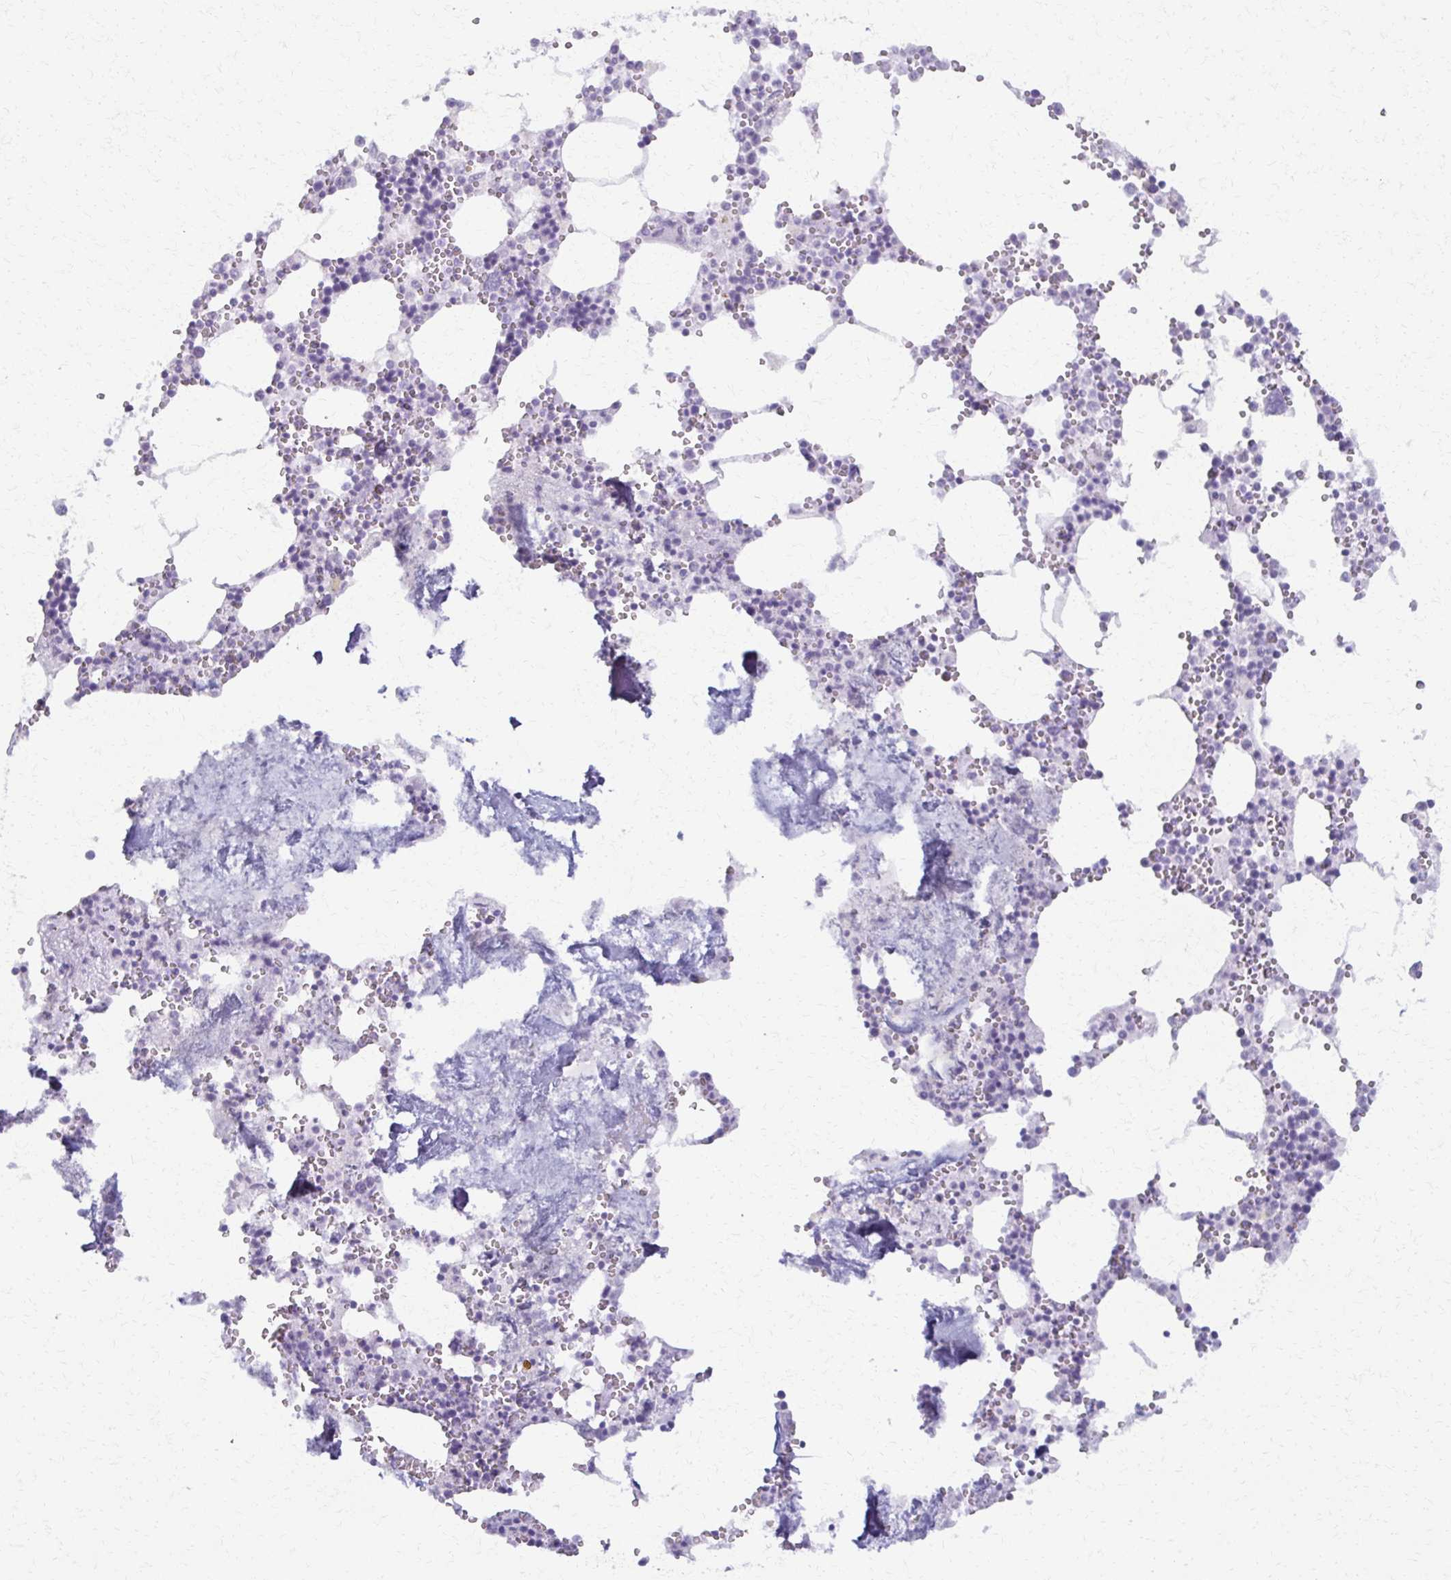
{"staining": {"intensity": "negative", "quantity": "none", "location": "none"}, "tissue": "bone marrow", "cell_type": "Hematopoietic cells", "image_type": "normal", "snomed": [{"axis": "morphology", "description": "Normal tissue, NOS"}, {"axis": "topography", "description": "Bone marrow"}], "caption": "Histopathology image shows no significant protein expression in hematopoietic cells of unremarkable bone marrow.", "gene": "MORC4", "patient": {"sex": "male", "age": 54}}